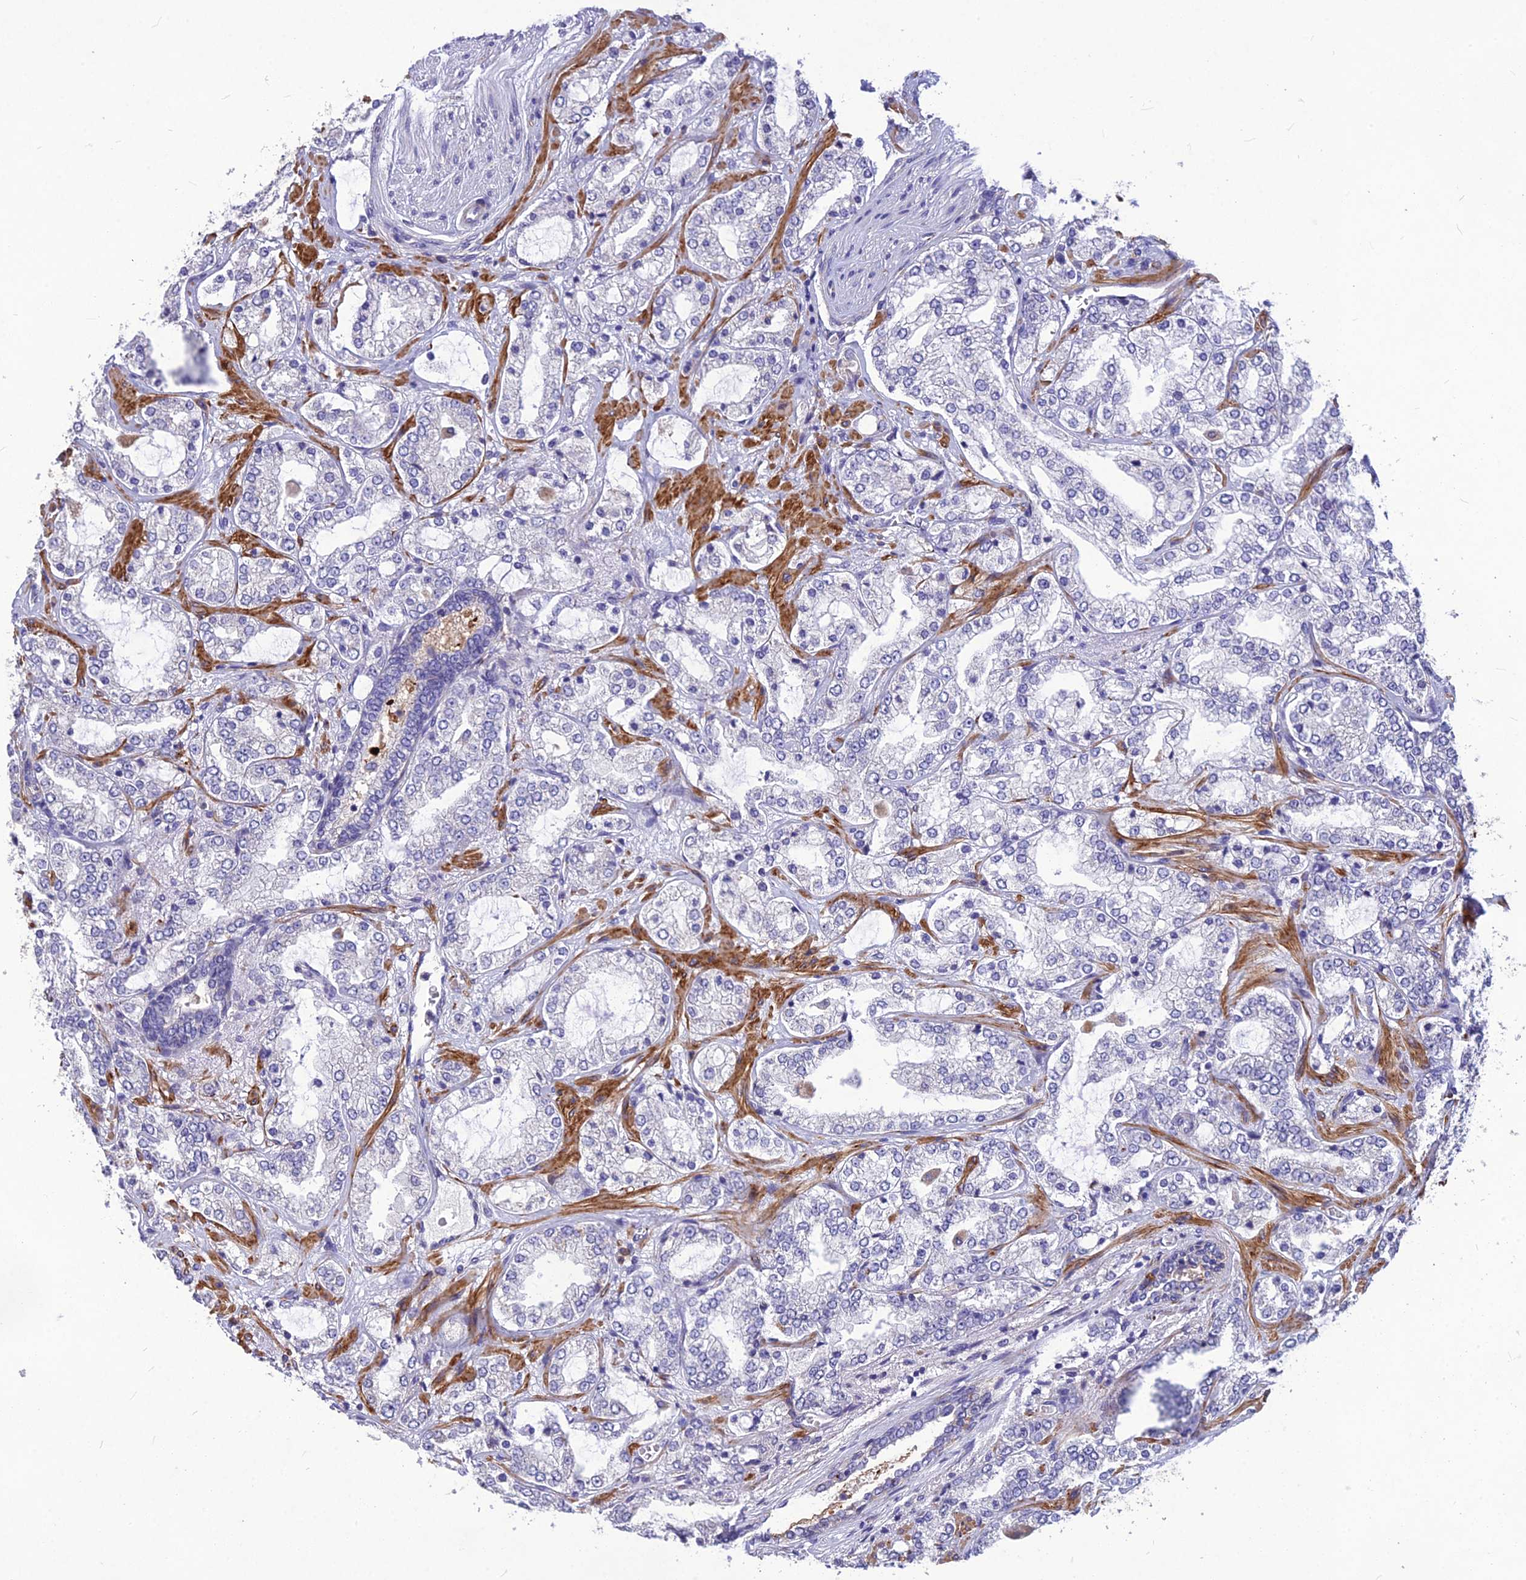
{"staining": {"intensity": "negative", "quantity": "none", "location": "none"}, "tissue": "prostate cancer", "cell_type": "Tumor cells", "image_type": "cancer", "snomed": [{"axis": "morphology", "description": "Adenocarcinoma, High grade"}, {"axis": "topography", "description": "Prostate"}], "caption": "This is an immunohistochemistry (IHC) photomicrograph of human prostate cancer. There is no expression in tumor cells.", "gene": "CLUH", "patient": {"sex": "male", "age": 64}}